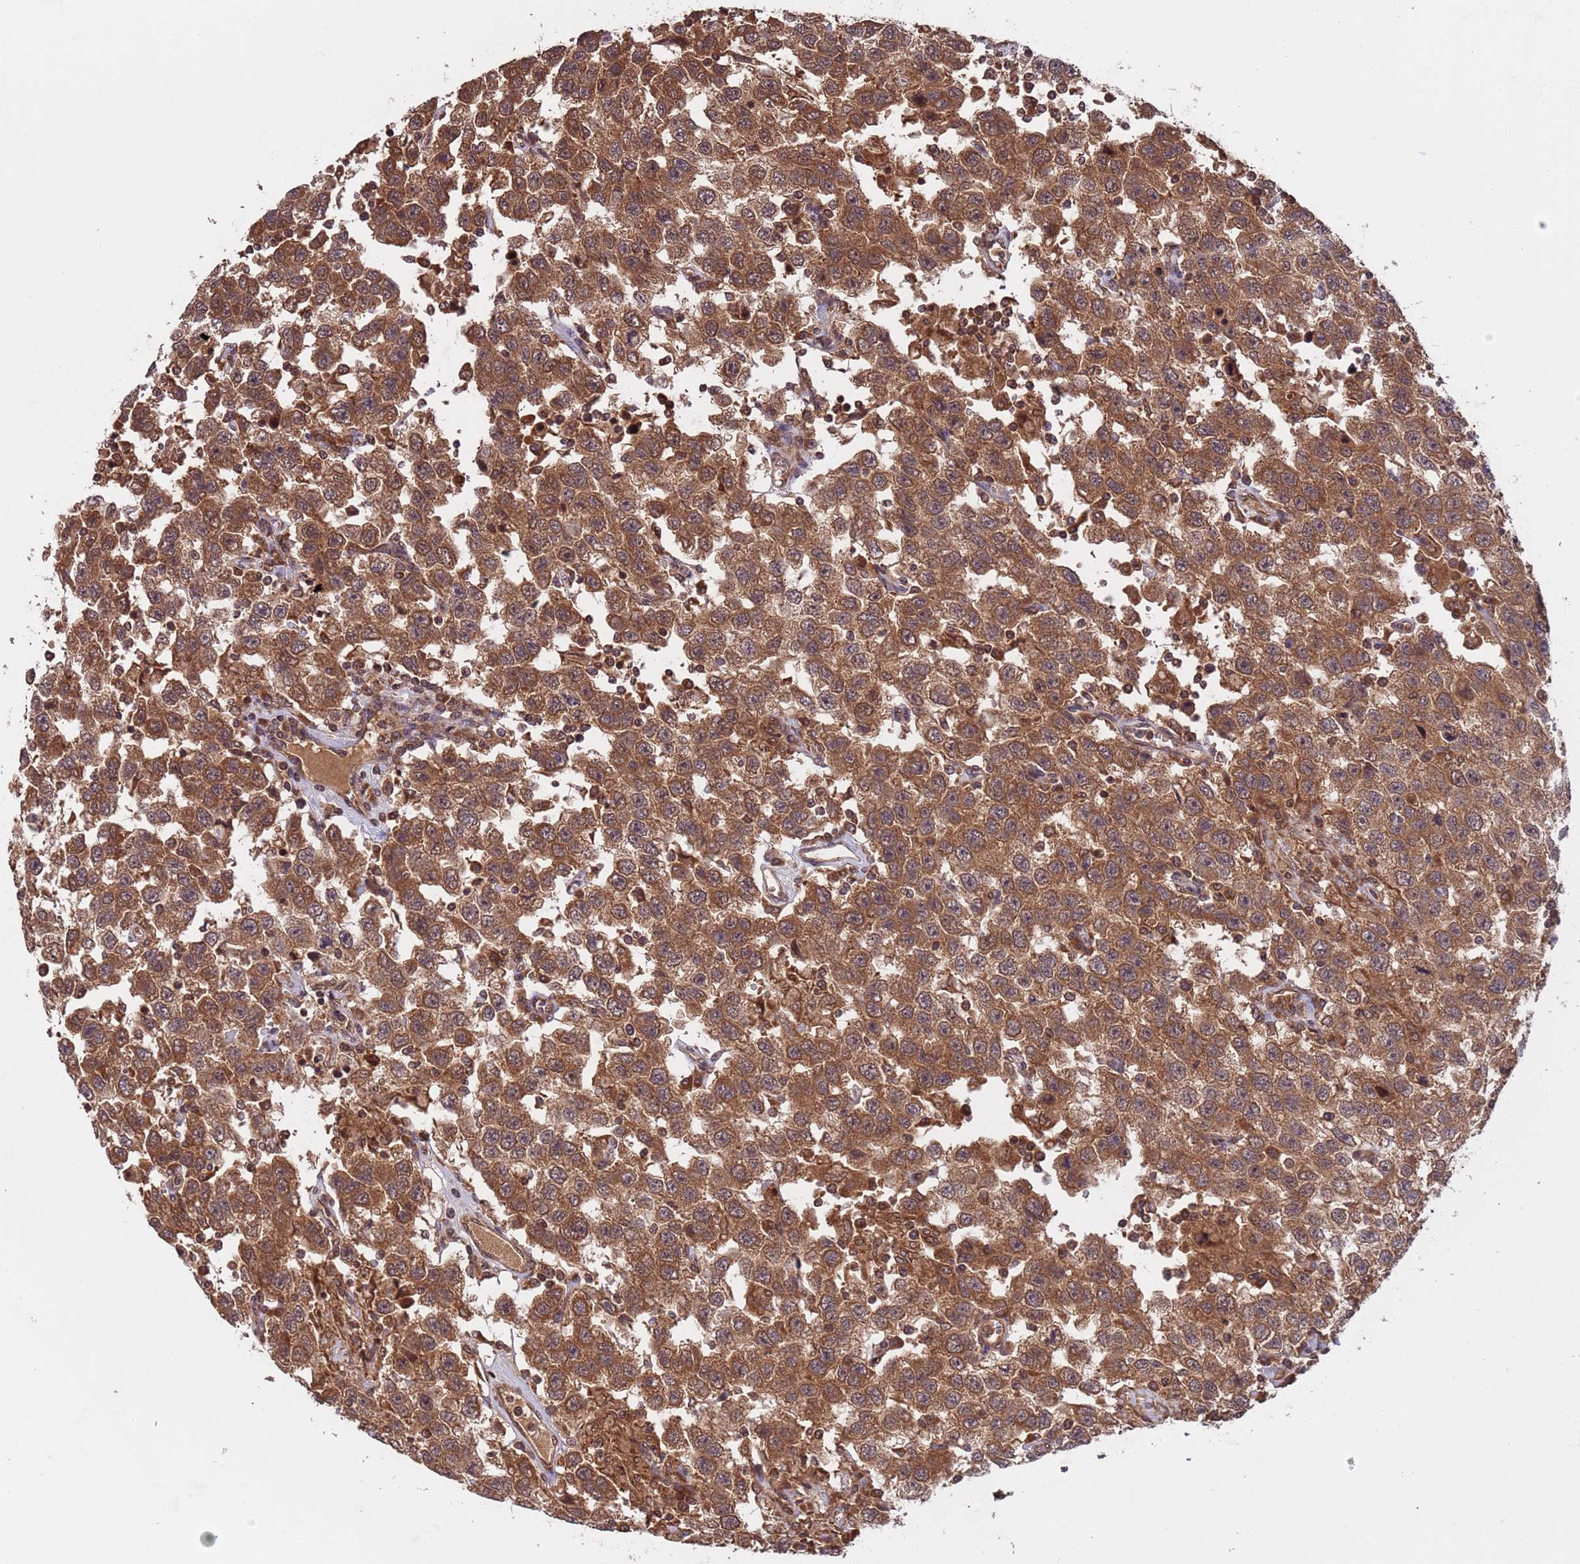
{"staining": {"intensity": "strong", "quantity": ">75%", "location": "cytoplasmic/membranous,nuclear"}, "tissue": "testis cancer", "cell_type": "Tumor cells", "image_type": "cancer", "snomed": [{"axis": "morphology", "description": "Seminoma, NOS"}, {"axis": "topography", "description": "Testis"}], "caption": "This photomicrograph exhibits testis cancer stained with IHC to label a protein in brown. The cytoplasmic/membranous and nuclear of tumor cells show strong positivity for the protein. Nuclei are counter-stained blue.", "gene": "ERI1", "patient": {"sex": "male", "age": 41}}